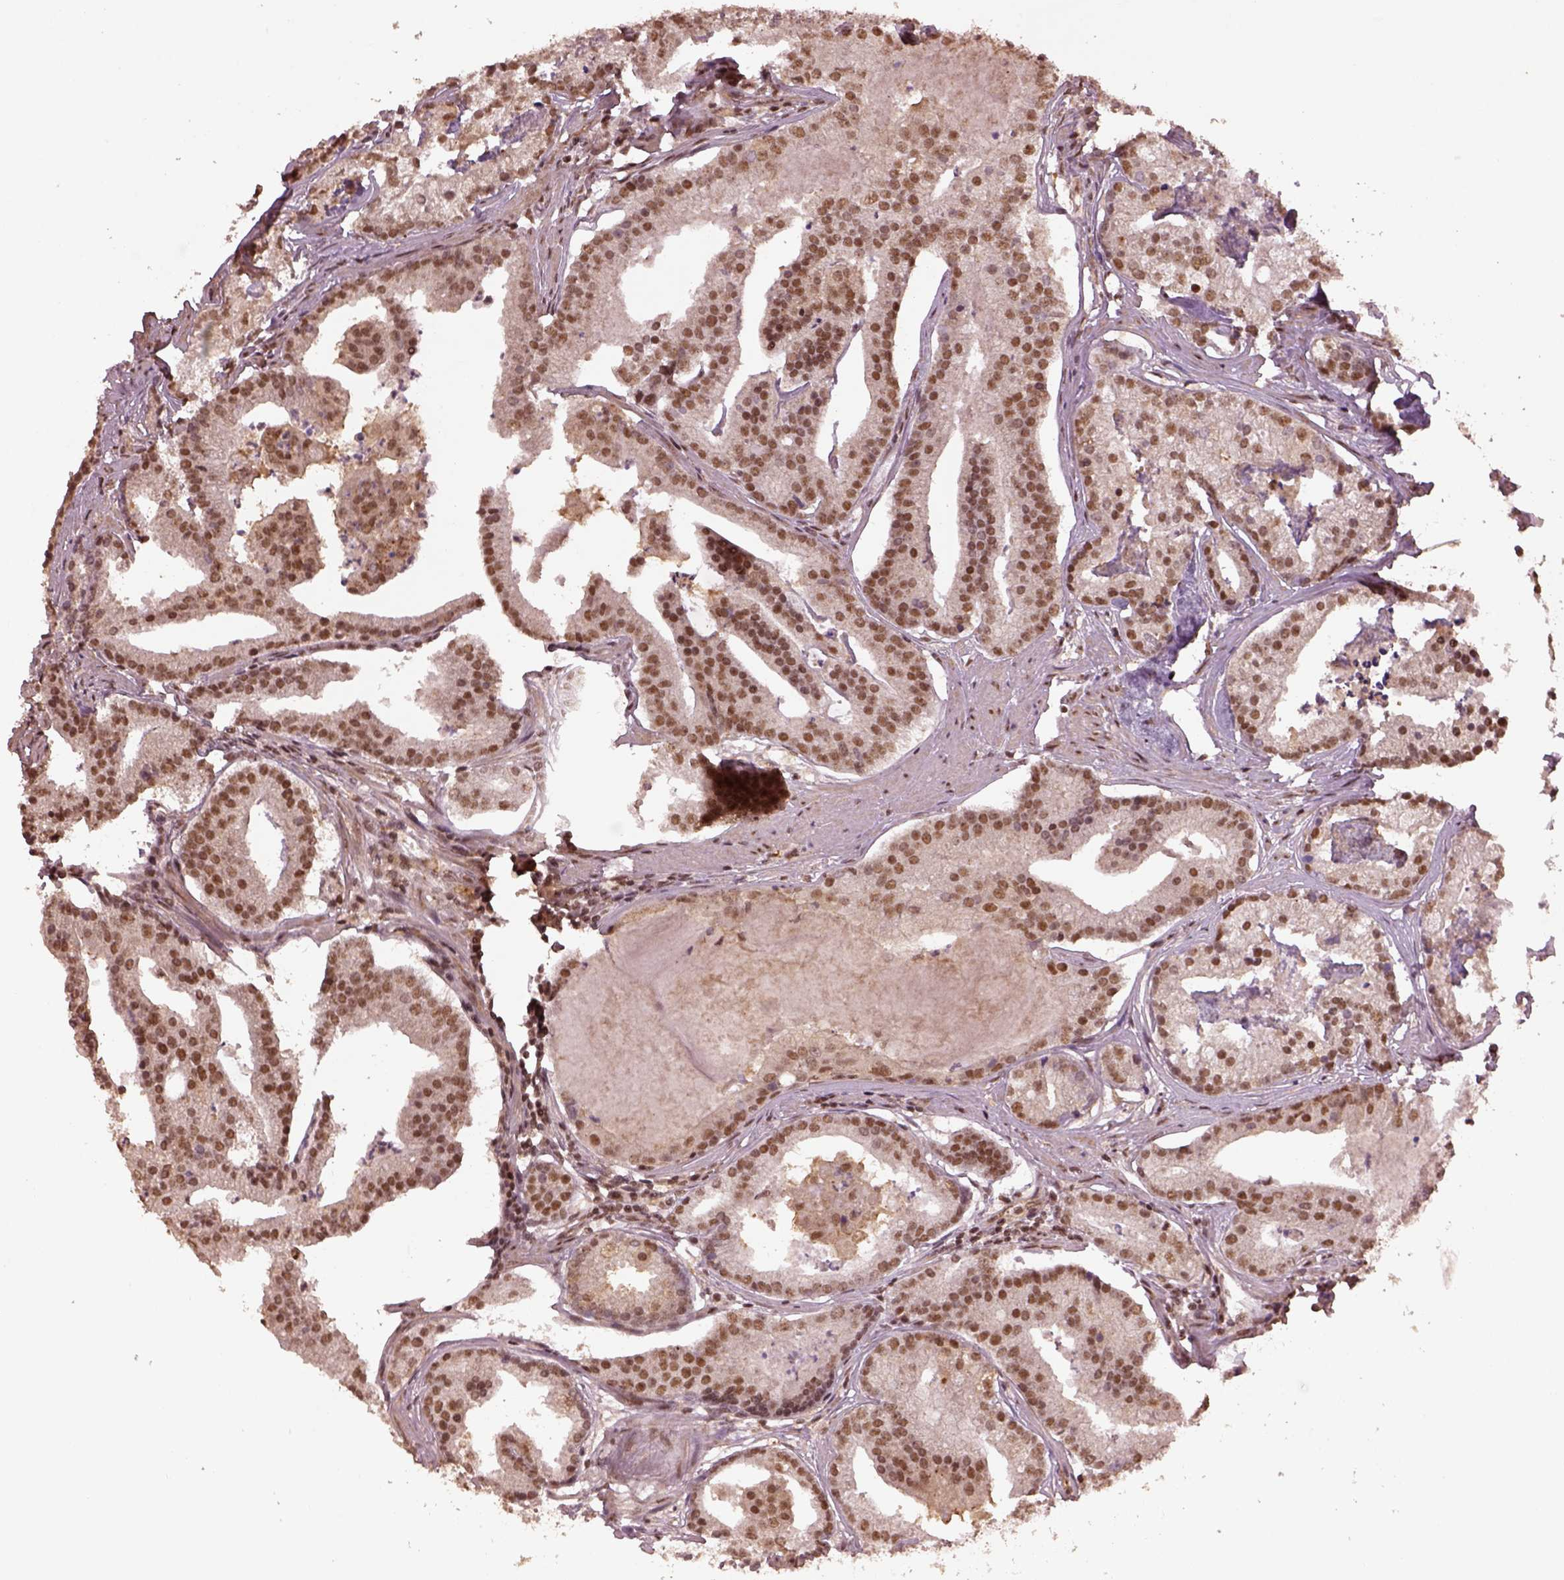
{"staining": {"intensity": "moderate", "quantity": ">75%", "location": "nuclear"}, "tissue": "prostate cancer", "cell_type": "Tumor cells", "image_type": "cancer", "snomed": [{"axis": "morphology", "description": "Adenocarcinoma, NOS"}, {"axis": "topography", "description": "Prostate and seminal vesicle, NOS"}, {"axis": "topography", "description": "Prostate"}], "caption": "About >75% of tumor cells in human adenocarcinoma (prostate) display moderate nuclear protein positivity as visualized by brown immunohistochemical staining.", "gene": "BRD9", "patient": {"sex": "male", "age": 44}}